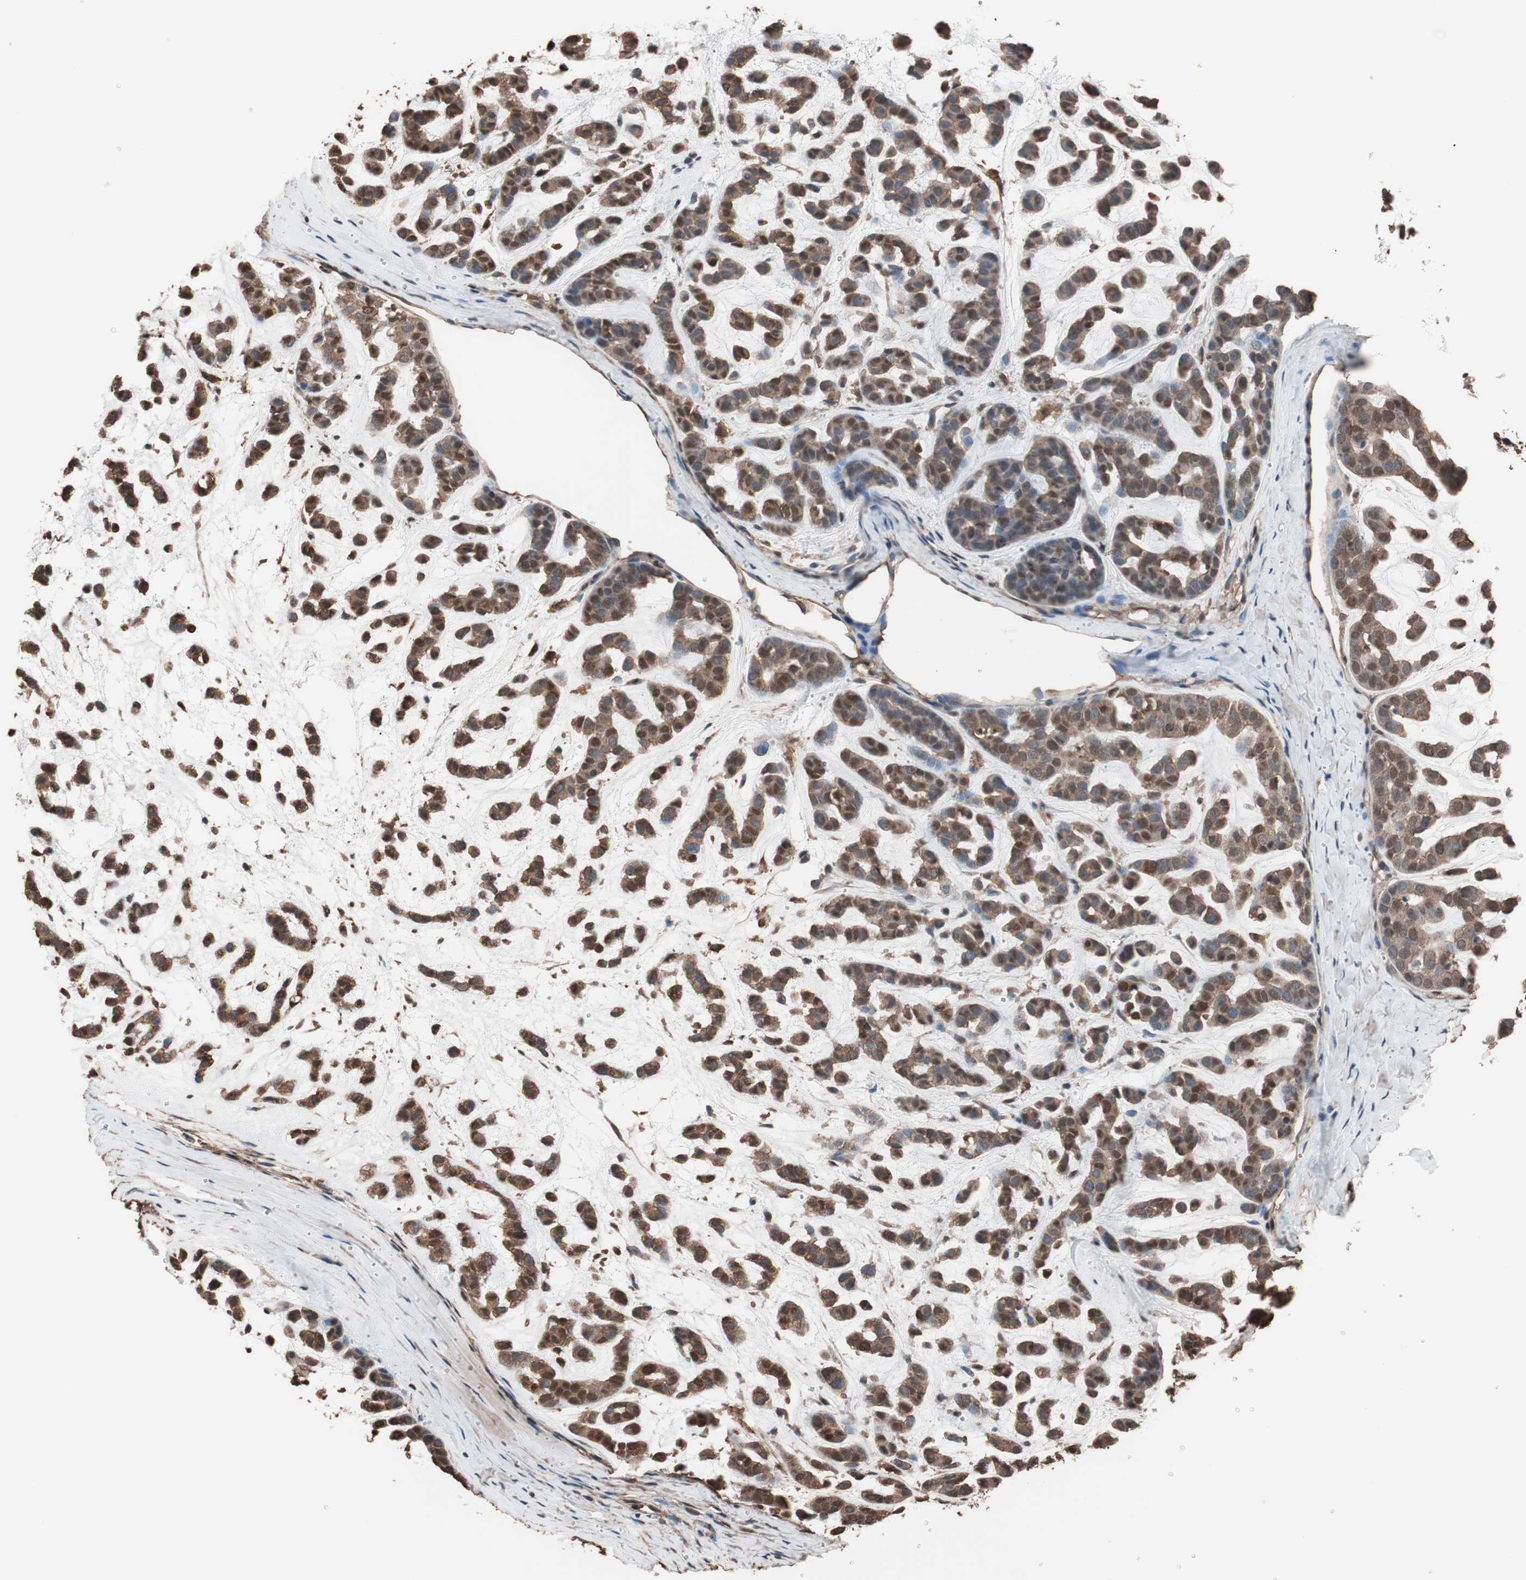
{"staining": {"intensity": "strong", "quantity": ">75%", "location": "cytoplasmic/membranous,nuclear"}, "tissue": "head and neck cancer", "cell_type": "Tumor cells", "image_type": "cancer", "snomed": [{"axis": "morphology", "description": "Adenocarcinoma, NOS"}, {"axis": "morphology", "description": "Adenoma, NOS"}, {"axis": "topography", "description": "Head-Neck"}], "caption": "Tumor cells show high levels of strong cytoplasmic/membranous and nuclear expression in about >75% of cells in head and neck cancer (adenocarcinoma).", "gene": "CALM2", "patient": {"sex": "female", "age": 55}}